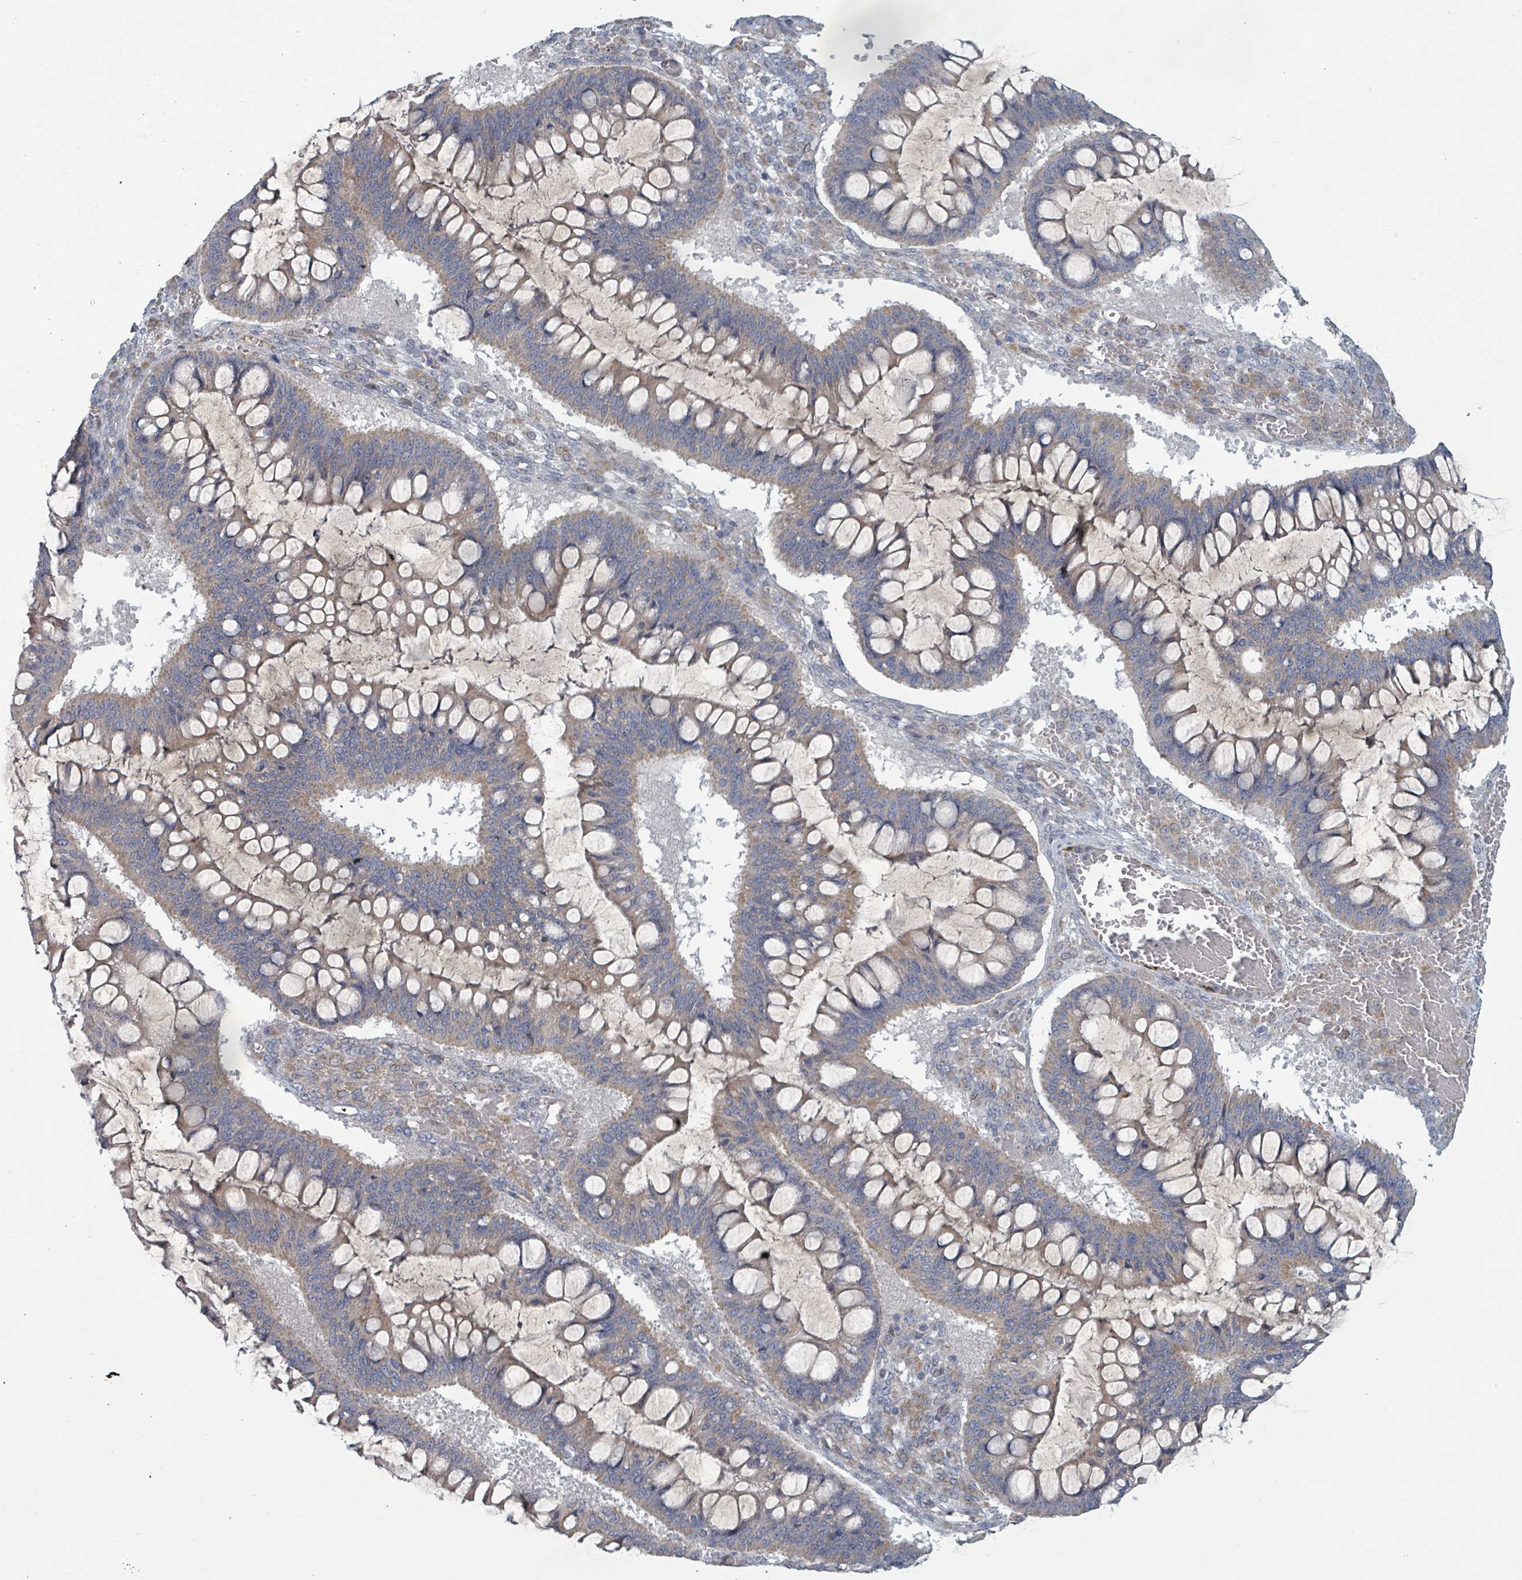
{"staining": {"intensity": "weak", "quantity": ">75%", "location": "cytoplasmic/membranous"}, "tissue": "ovarian cancer", "cell_type": "Tumor cells", "image_type": "cancer", "snomed": [{"axis": "morphology", "description": "Cystadenocarcinoma, mucinous, NOS"}, {"axis": "topography", "description": "Ovary"}], "caption": "Immunohistochemical staining of ovarian cancer reveals low levels of weak cytoplasmic/membranous positivity in approximately >75% of tumor cells.", "gene": "FKBP1A", "patient": {"sex": "female", "age": 73}}